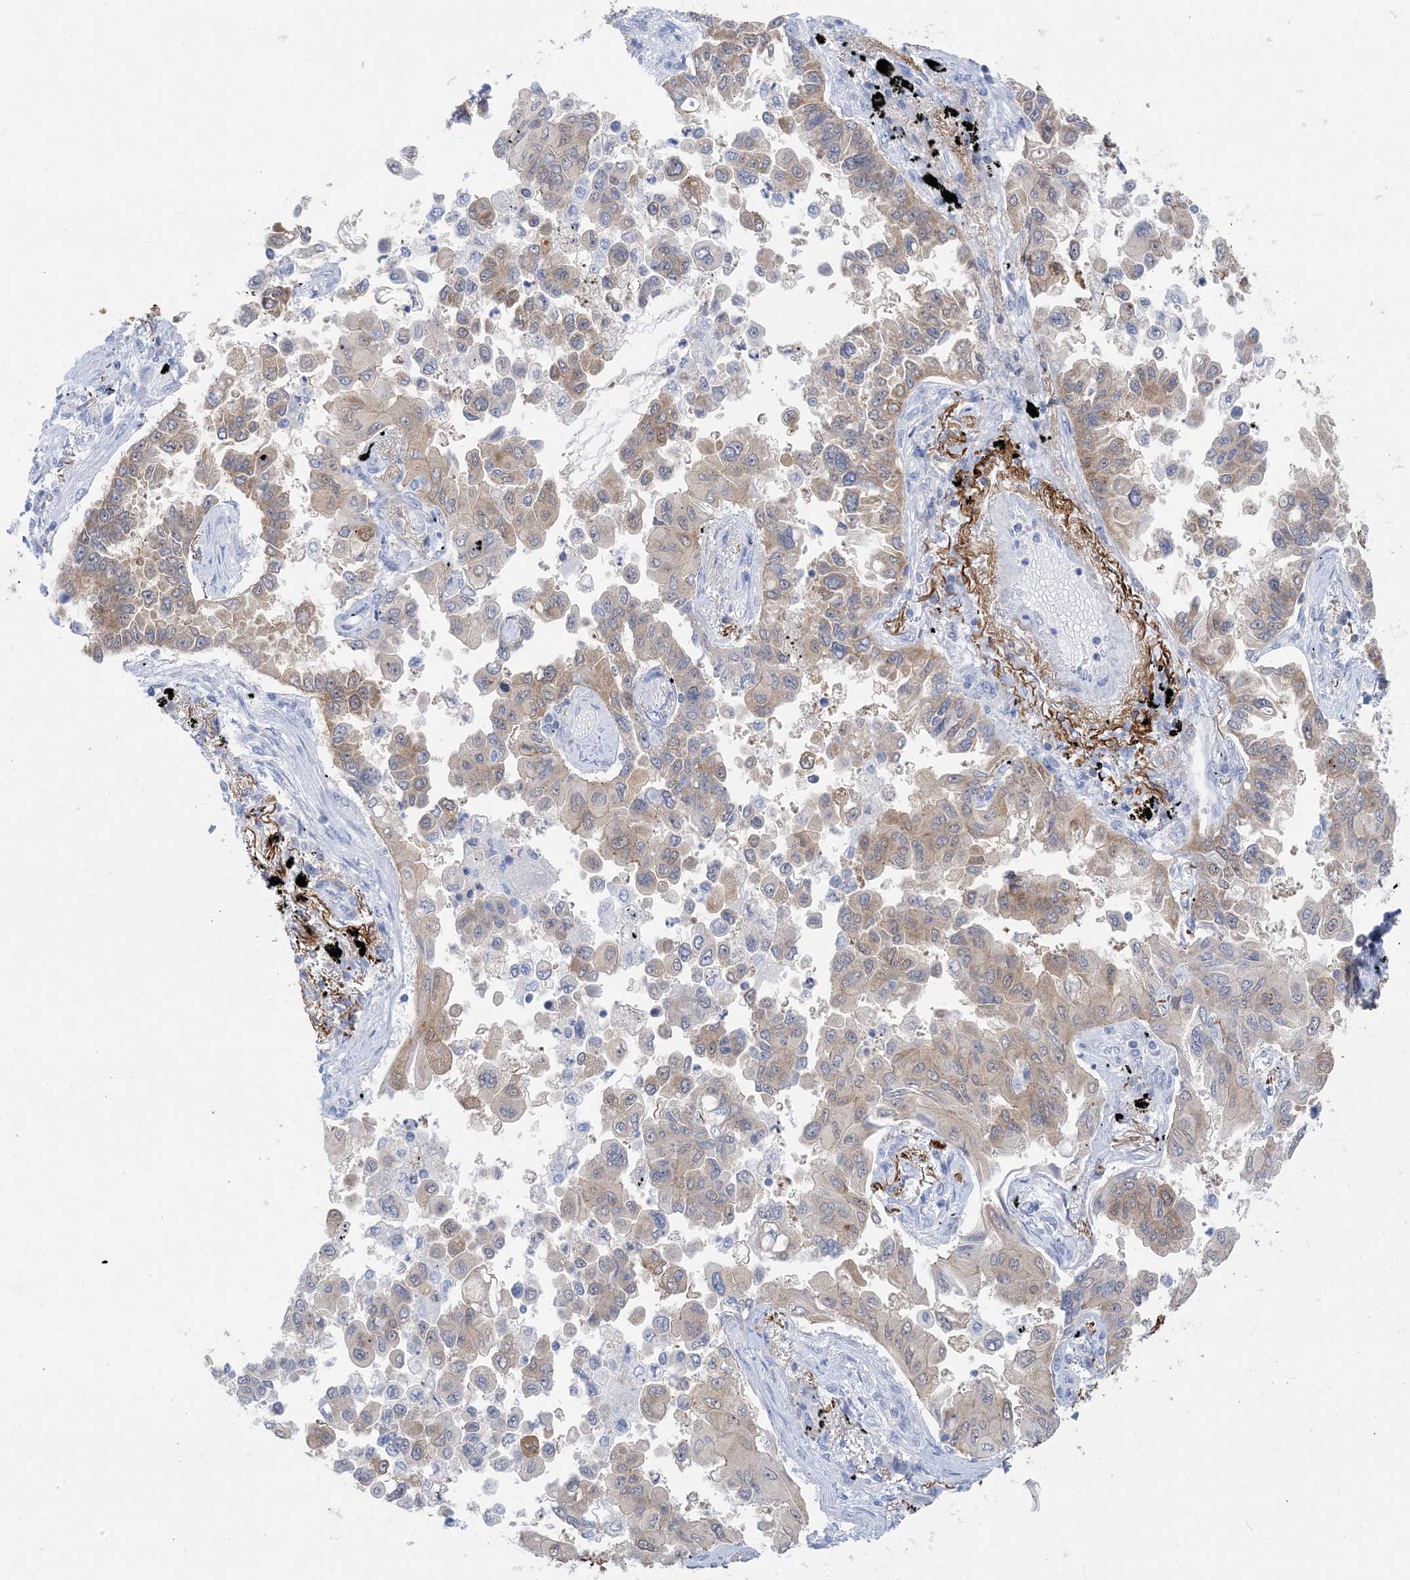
{"staining": {"intensity": "moderate", "quantity": ">75%", "location": "cytoplasmic/membranous"}, "tissue": "lung cancer", "cell_type": "Tumor cells", "image_type": "cancer", "snomed": [{"axis": "morphology", "description": "Adenocarcinoma, NOS"}, {"axis": "topography", "description": "Lung"}], "caption": "Adenocarcinoma (lung) stained for a protein (brown) demonstrates moderate cytoplasmic/membranous positive staining in approximately >75% of tumor cells.", "gene": "SH3YL1", "patient": {"sex": "female", "age": 67}}